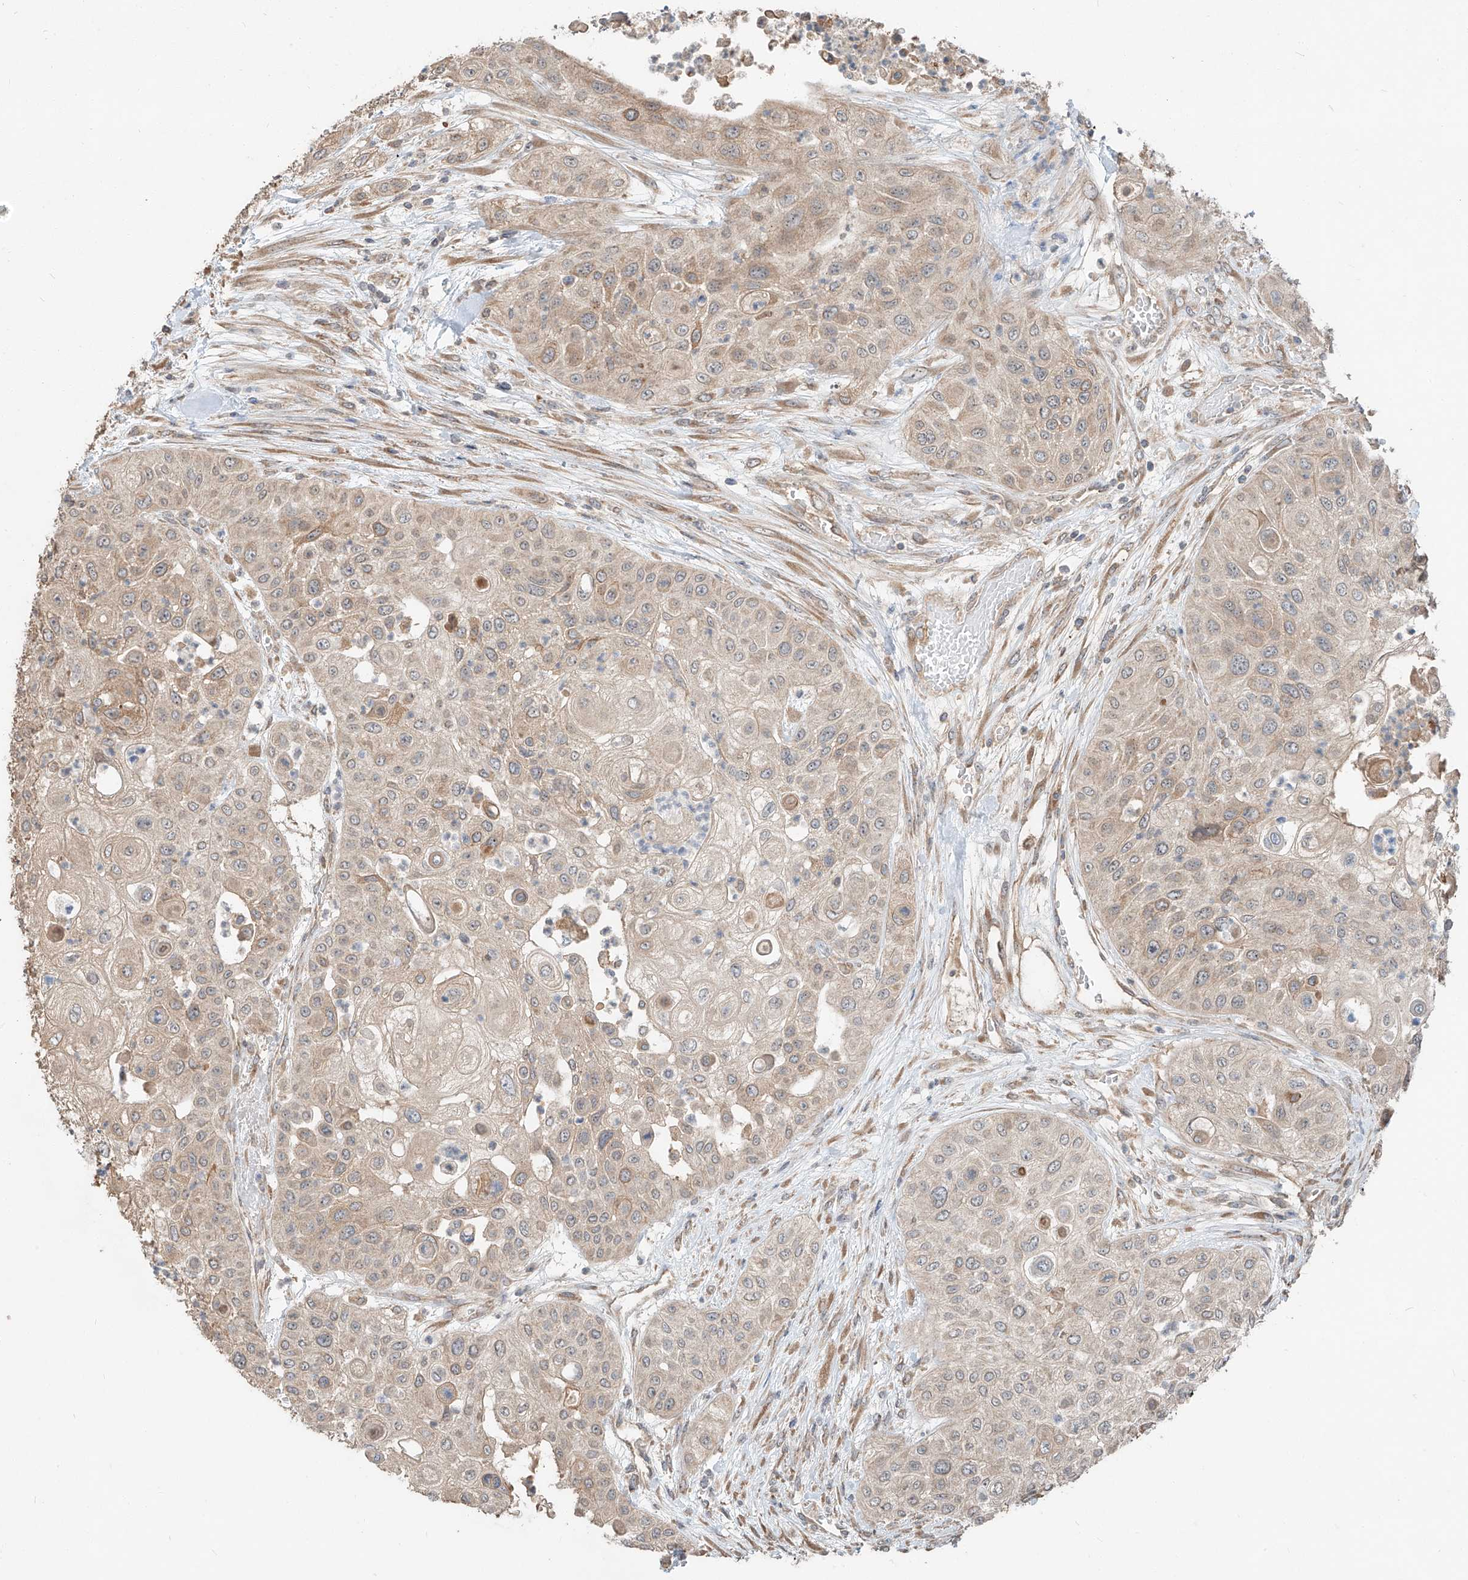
{"staining": {"intensity": "weak", "quantity": "25%-75%", "location": "cytoplasmic/membranous"}, "tissue": "urothelial cancer", "cell_type": "Tumor cells", "image_type": "cancer", "snomed": [{"axis": "morphology", "description": "Urothelial carcinoma, High grade"}, {"axis": "topography", "description": "Urinary bladder"}], "caption": "The histopathology image reveals staining of urothelial cancer, revealing weak cytoplasmic/membranous protein positivity (brown color) within tumor cells.", "gene": "STX19", "patient": {"sex": "female", "age": 79}}